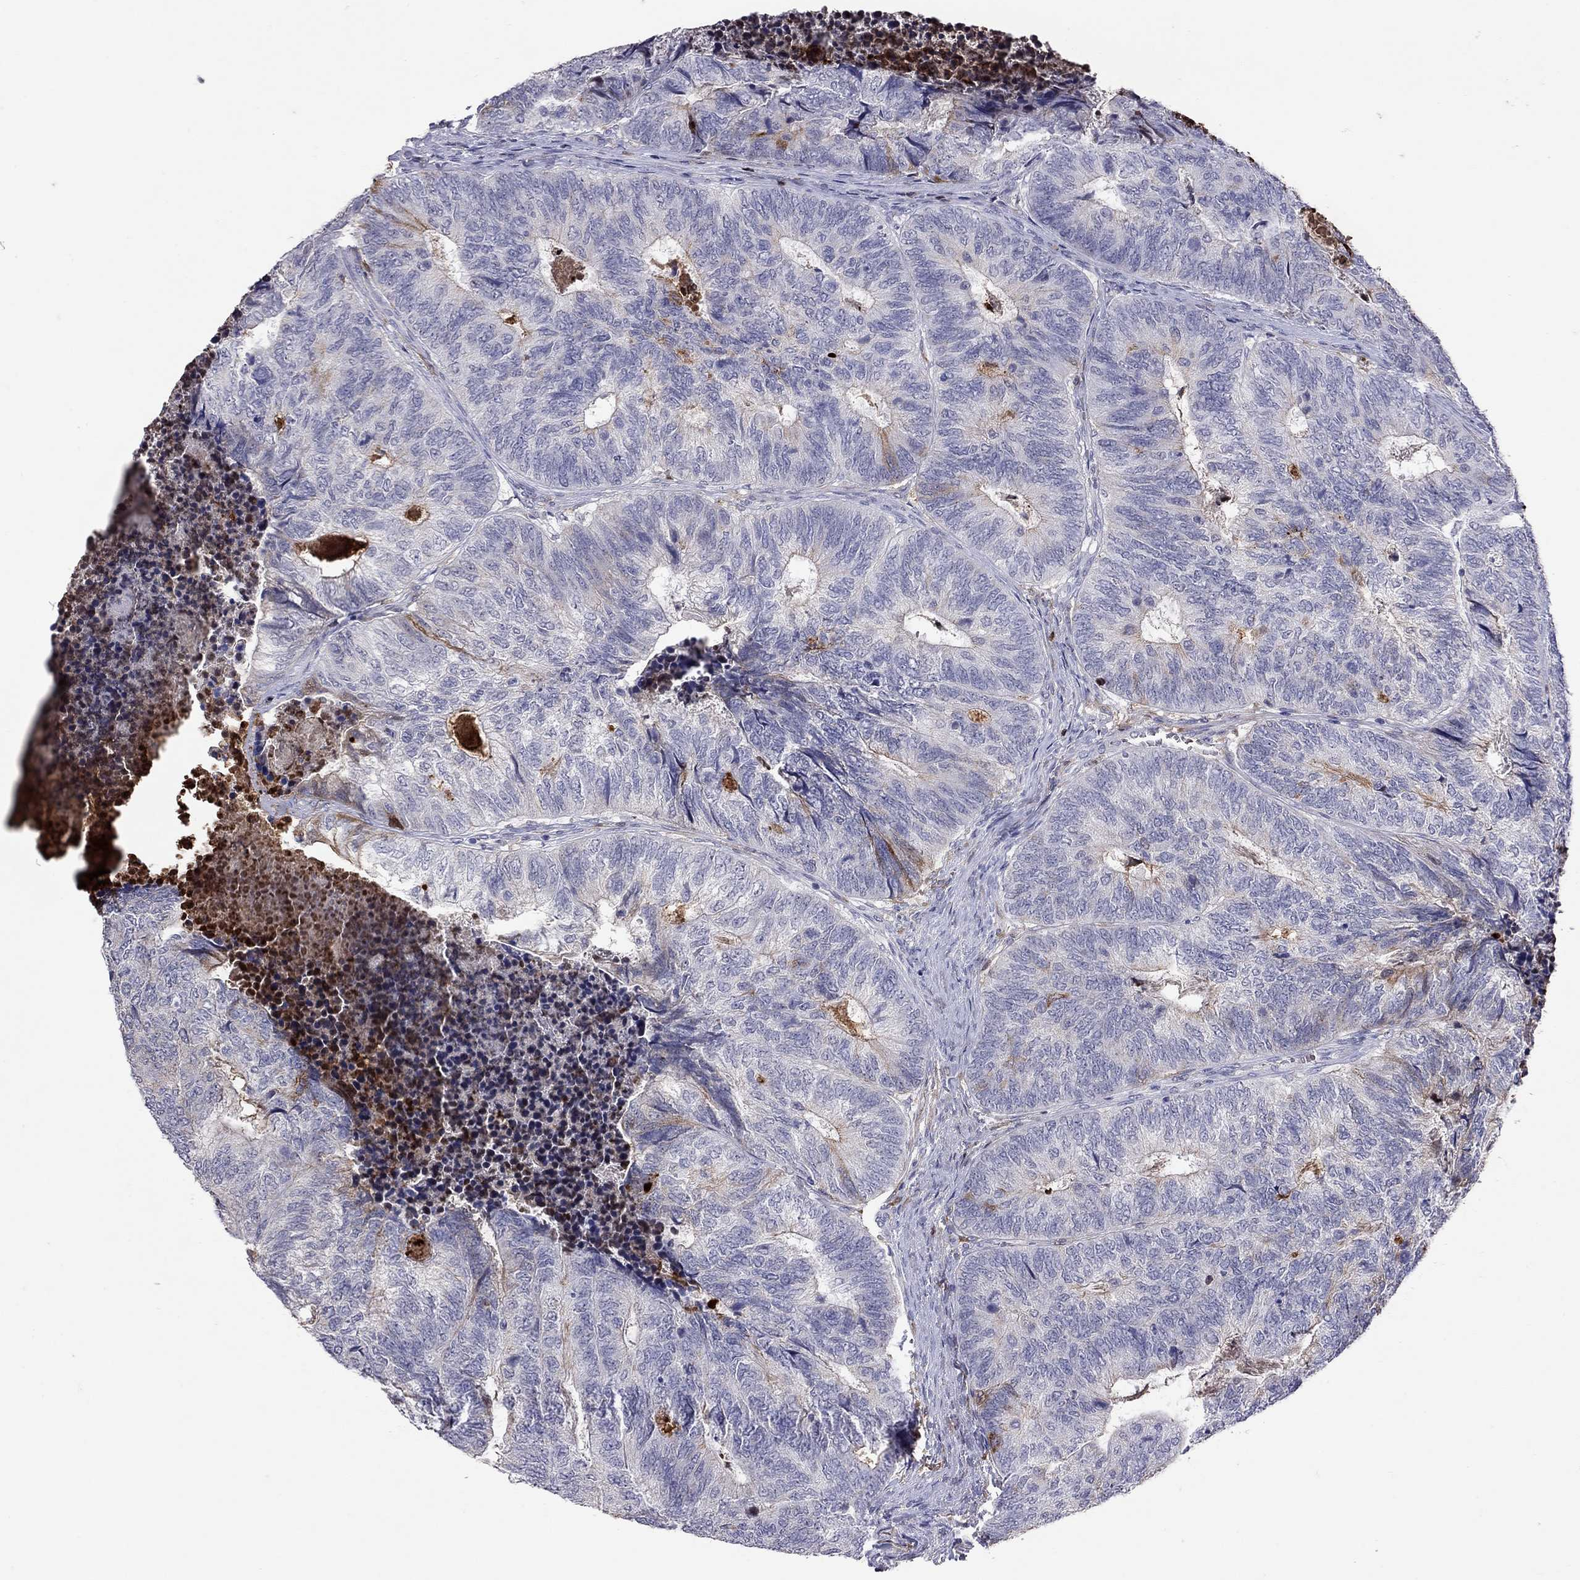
{"staining": {"intensity": "negative", "quantity": "none", "location": "none"}, "tissue": "colorectal cancer", "cell_type": "Tumor cells", "image_type": "cancer", "snomed": [{"axis": "morphology", "description": "Adenocarcinoma, NOS"}, {"axis": "topography", "description": "Colon"}], "caption": "Immunohistochemistry (IHC) histopathology image of human colorectal cancer stained for a protein (brown), which exhibits no positivity in tumor cells. The staining was performed using DAB (3,3'-diaminobenzidine) to visualize the protein expression in brown, while the nuclei were stained in blue with hematoxylin (Magnification: 20x).", "gene": "SERPINA3", "patient": {"sex": "female", "age": 67}}